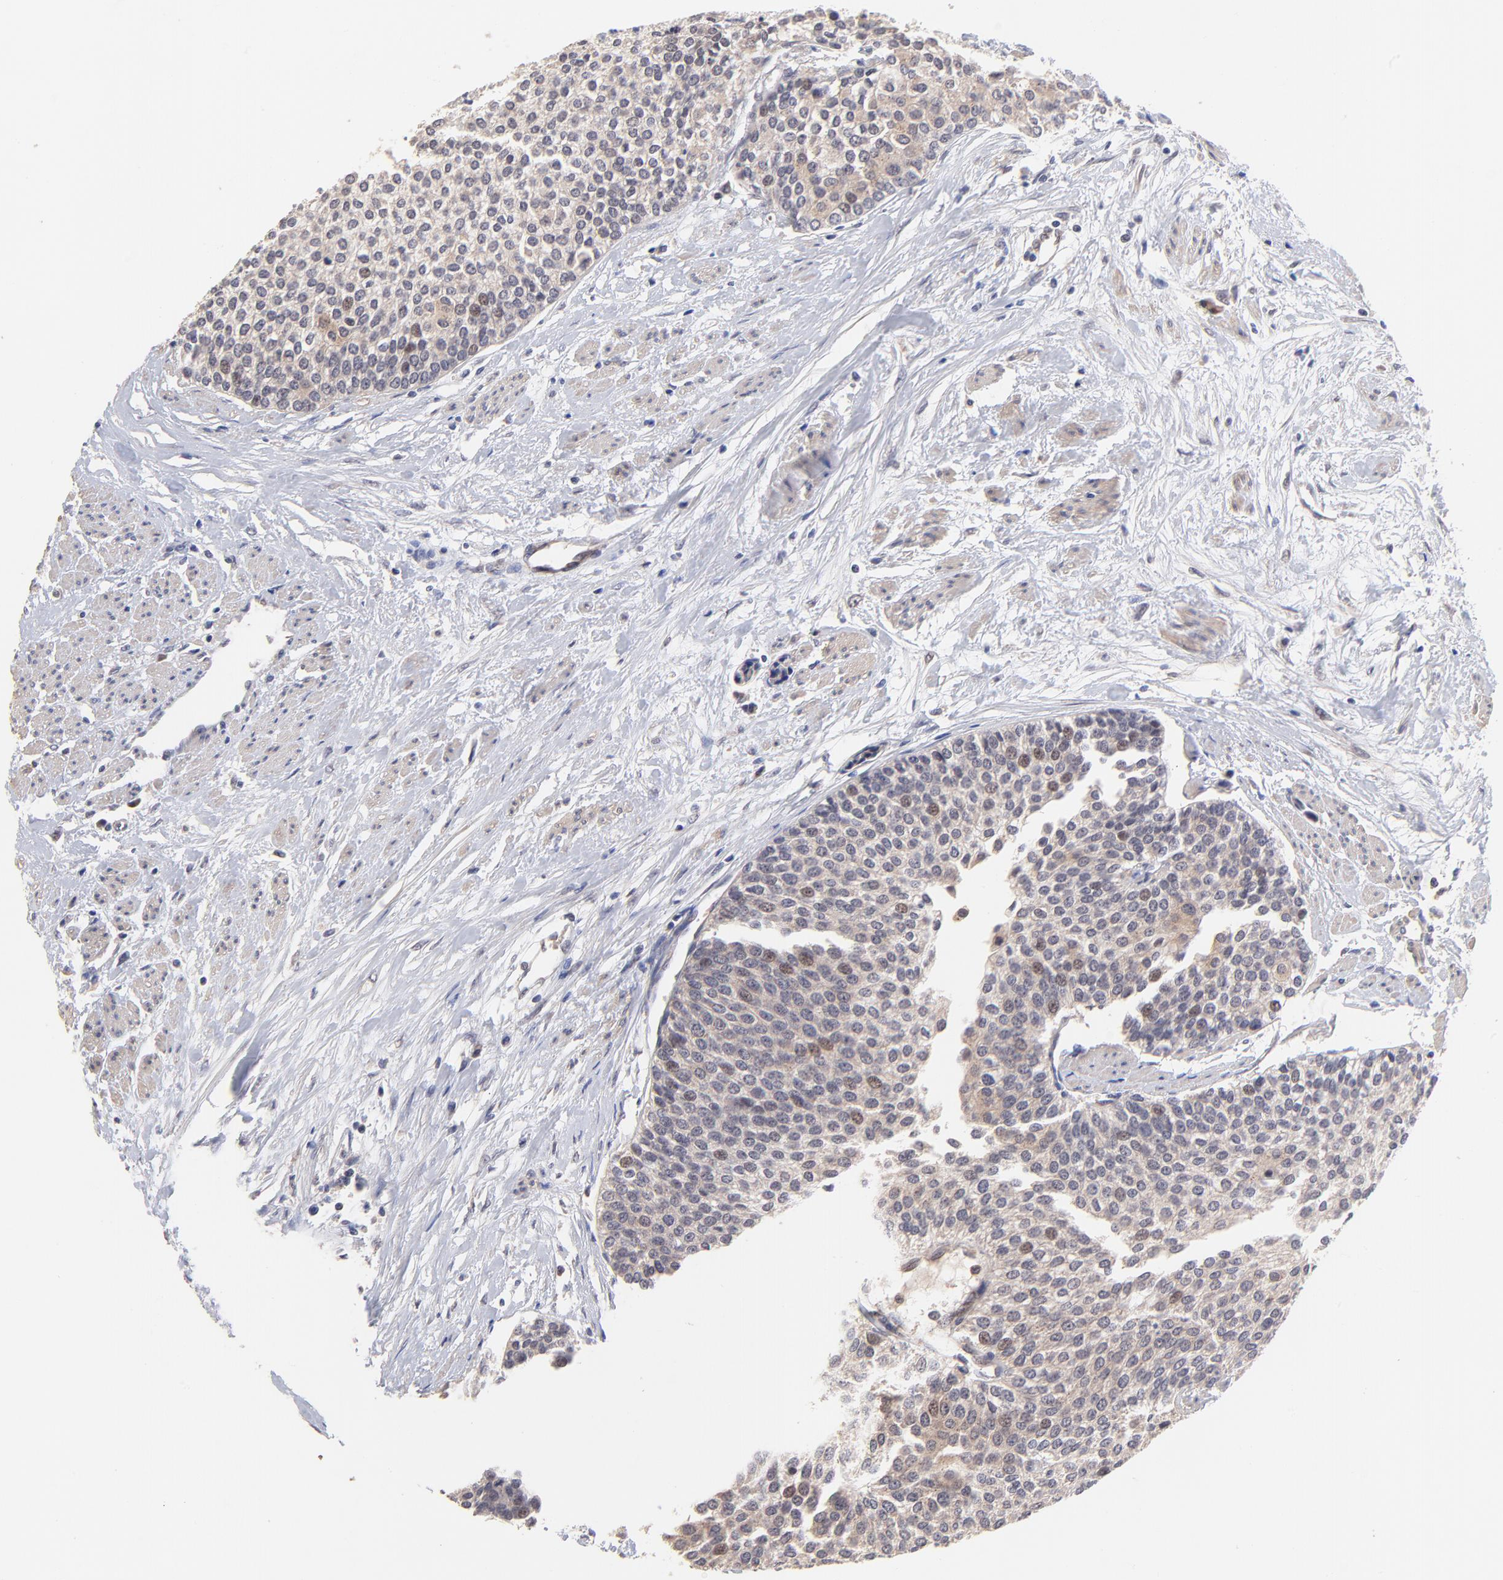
{"staining": {"intensity": "weak", "quantity": ">75%", "location": "cytoplasmic/membranous"}, "tissue": "urothelial cancer", "cell_type": "Tumor cells", "image_type": "cancer", "snomed": [{"axis": "morphology", "description": "Urothelial carcinoma, Low grade"}, {"axis": "topography", "description": "Urinary bladder"}], "caption": "This is a histology image of IHC staining of urothelial cancer, which shows weak staining in the cytoplasmic/membranous of tumor cells.", "gene": "BAIAP2L2", "patient": {"sex": "female", "age": 73}}